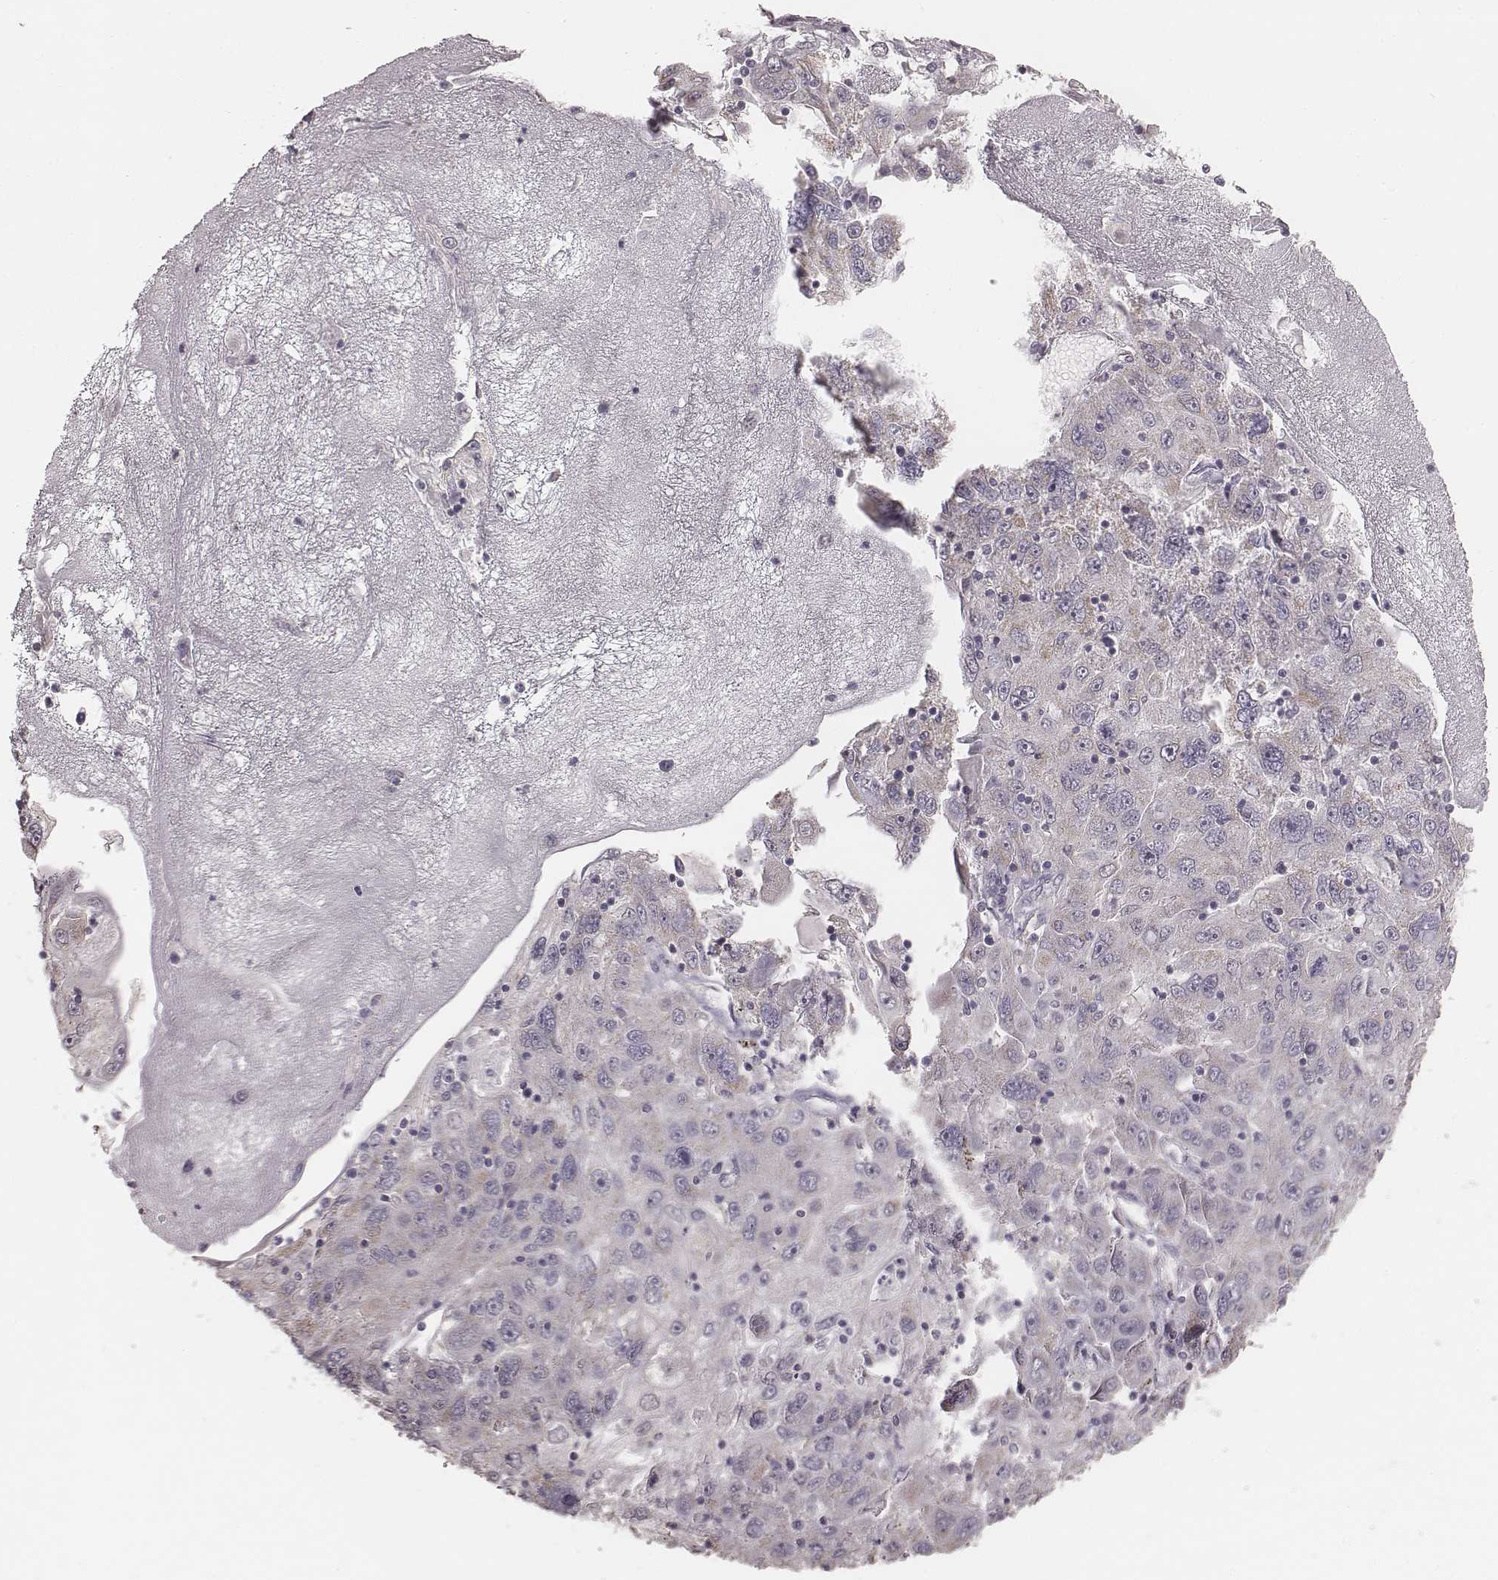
{"staining": {"intensity": "negative", "quantity": "none", "location": "none"}, "tissue": "stomach cancer", "cell_type": "Tumor cells", "image_type": "cancer", "snomed": [{"axis": "morphology", "description": "Adenocarcinoma, NOS"}, {"axis": "topography", "description": "Stomach"}], "caption": "The histopathology image demonstrates no staining of tumor cells in stomach cancer (adenocarcinoma).", "gene": "SLC7A4", "patient": {"sex": "male", "age": 56}}